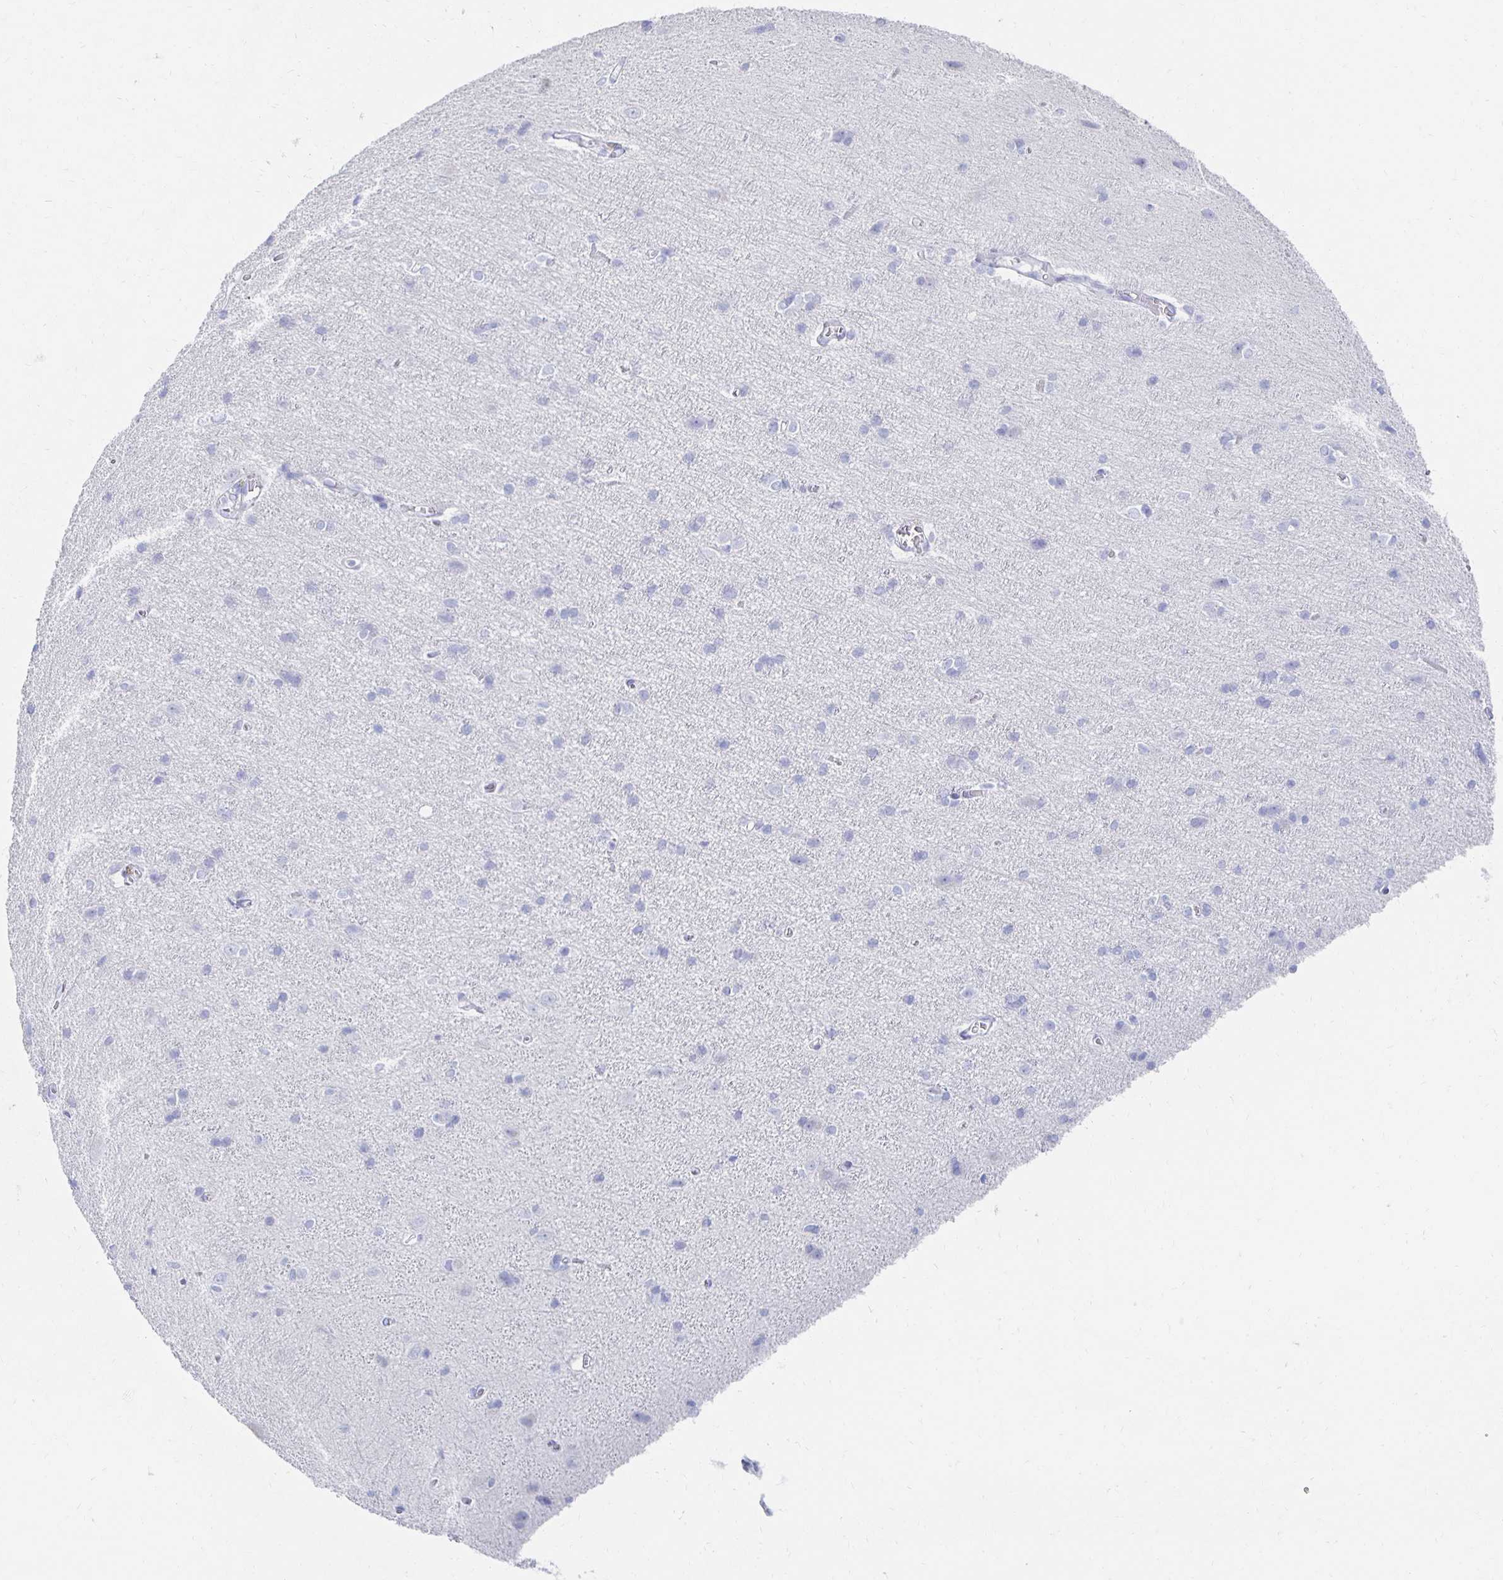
{"staining": {"intensity": "negative", "quantity": "none", "location": "none"}, "tissue": "cerebral cortex", "cell_type": "Endothelial cells", "image_type": "normal", "snomed": [{"axis": "morphology", "description": "Normal tissue, NOS"}, {"axis": "topography", "description": "Cerebral cortex"}], "caption": "Micrograph shows no protein expression in endothelial cells of normal cerebral cortex. (Stains: DAB (3,3'-diaminobenzidine) immunohistochemistry (IHC) with hematoxylin counter stain, Microscopy: brightfield microscopy at high magnification).", "gene": "PRDM7", "patient": {"sex": "male", "age": 37}}